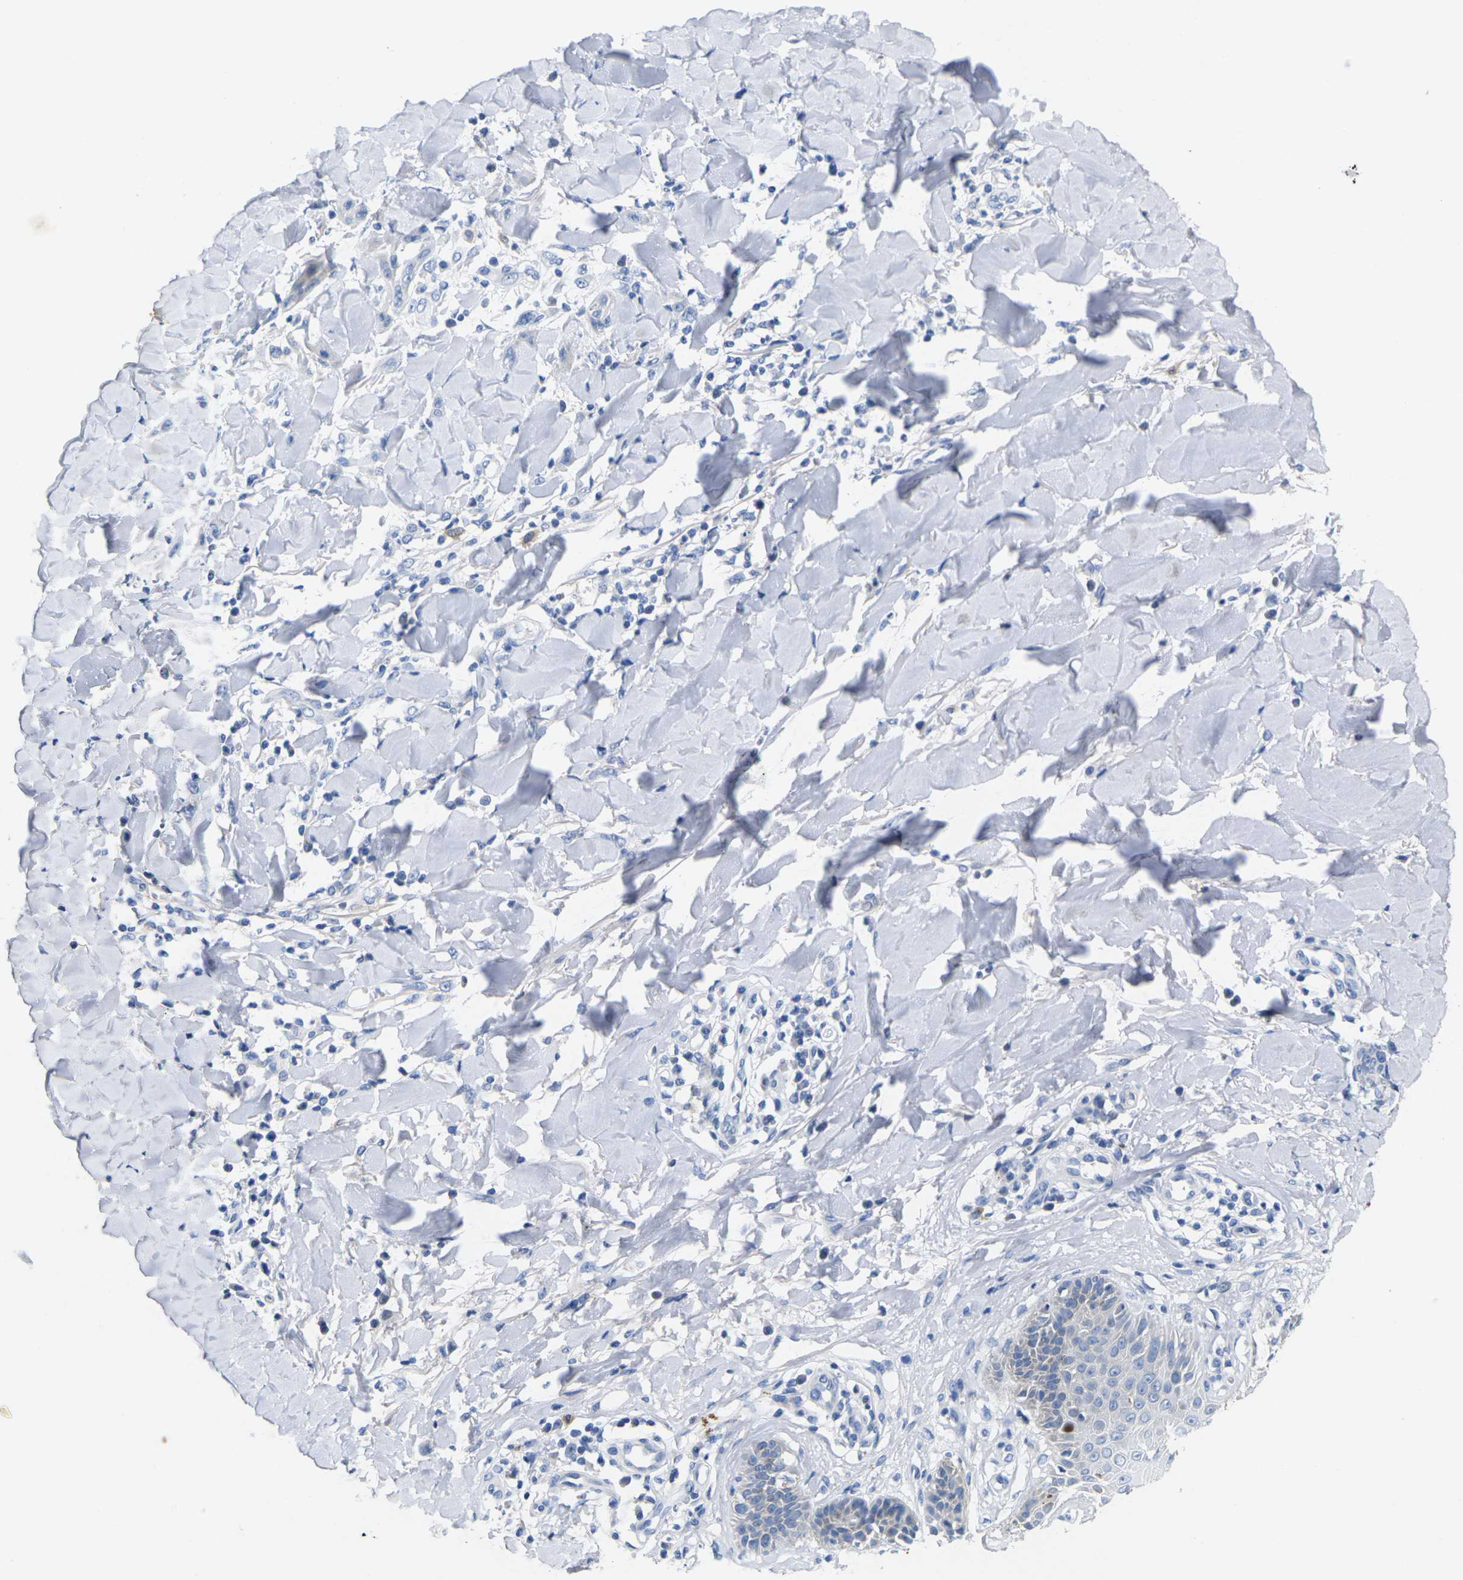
{"staining": {"intensity": "negative", "quantity": "none", "location": "none"}, "tissue": "skin cancer", "cell_type": "Tumor cells", "image_type": "cancer", "snomed": [{"axis": "morphology", "description": "Squamous cell carcinoma, NOS"}, {"axis": "topography", "description": "Skin"}], "caption": "The image demonstrates no significant expression in tumor cells of squamous cell carcinoma (skin).", "gene": "NOCT", "patient": {"sex": "male", "age": 24}}